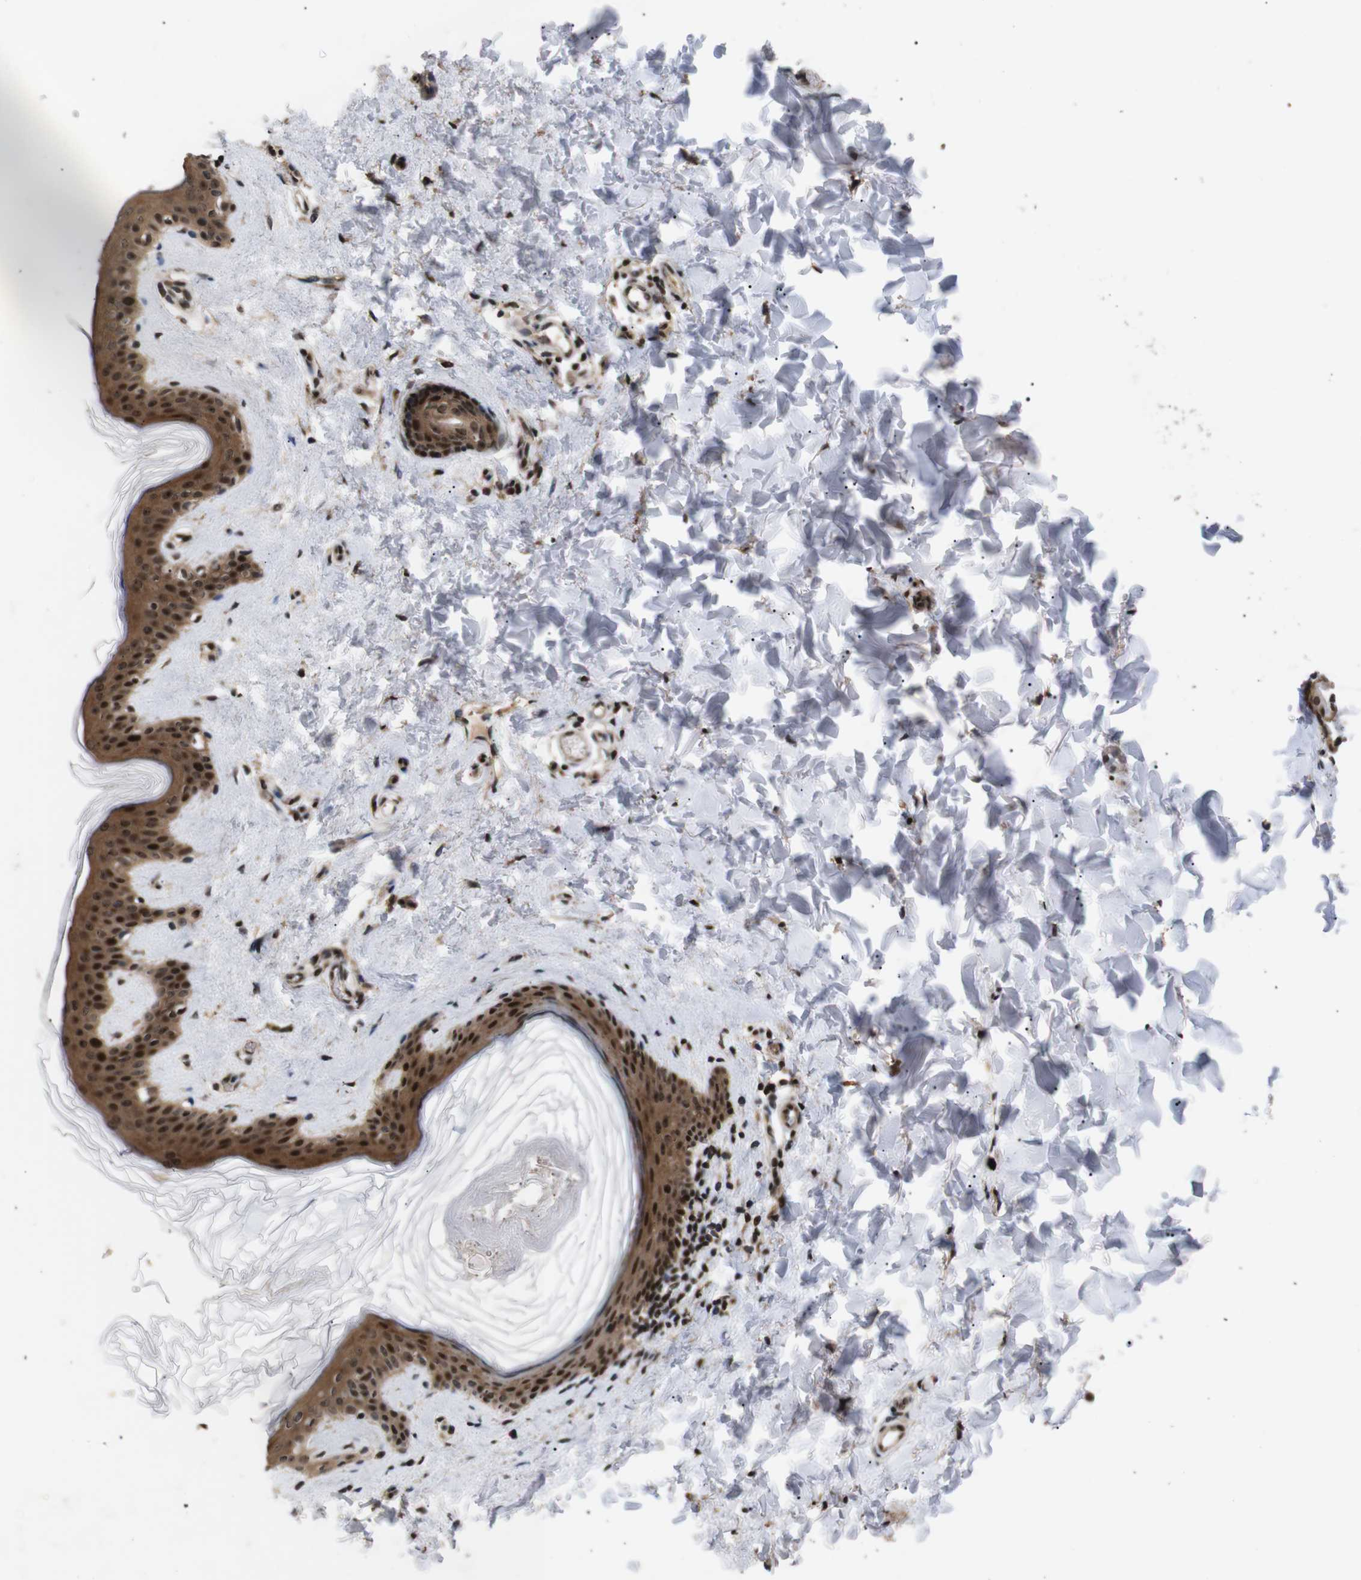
{"staining": {"intensity": "strong", "quantity": ">75%", "location": "cytoplasmic/membranous,nuclear"}, "tissue": "skin", "cell_type": "Fibroblasts", "image_type": "normal", "snomed": [{"axis": "morphology", "description": "Normal tissue, NOS"}, {"axis": "topography", "description": "Skin"}], "caption": "Immunohistochemistry (IHC) photomicrograph of benign skin: human skin stained using immunohistochemistry (IHC) reveals high levels of strong protein expression localized specifically in the cytoplasmic/membranous,nuclear of fibroblasts, appearing as a cytoplasmic/membranous,nuclear brown color.", "gene": "KIF23", "patient": {"sex": "female", "age": 41}}